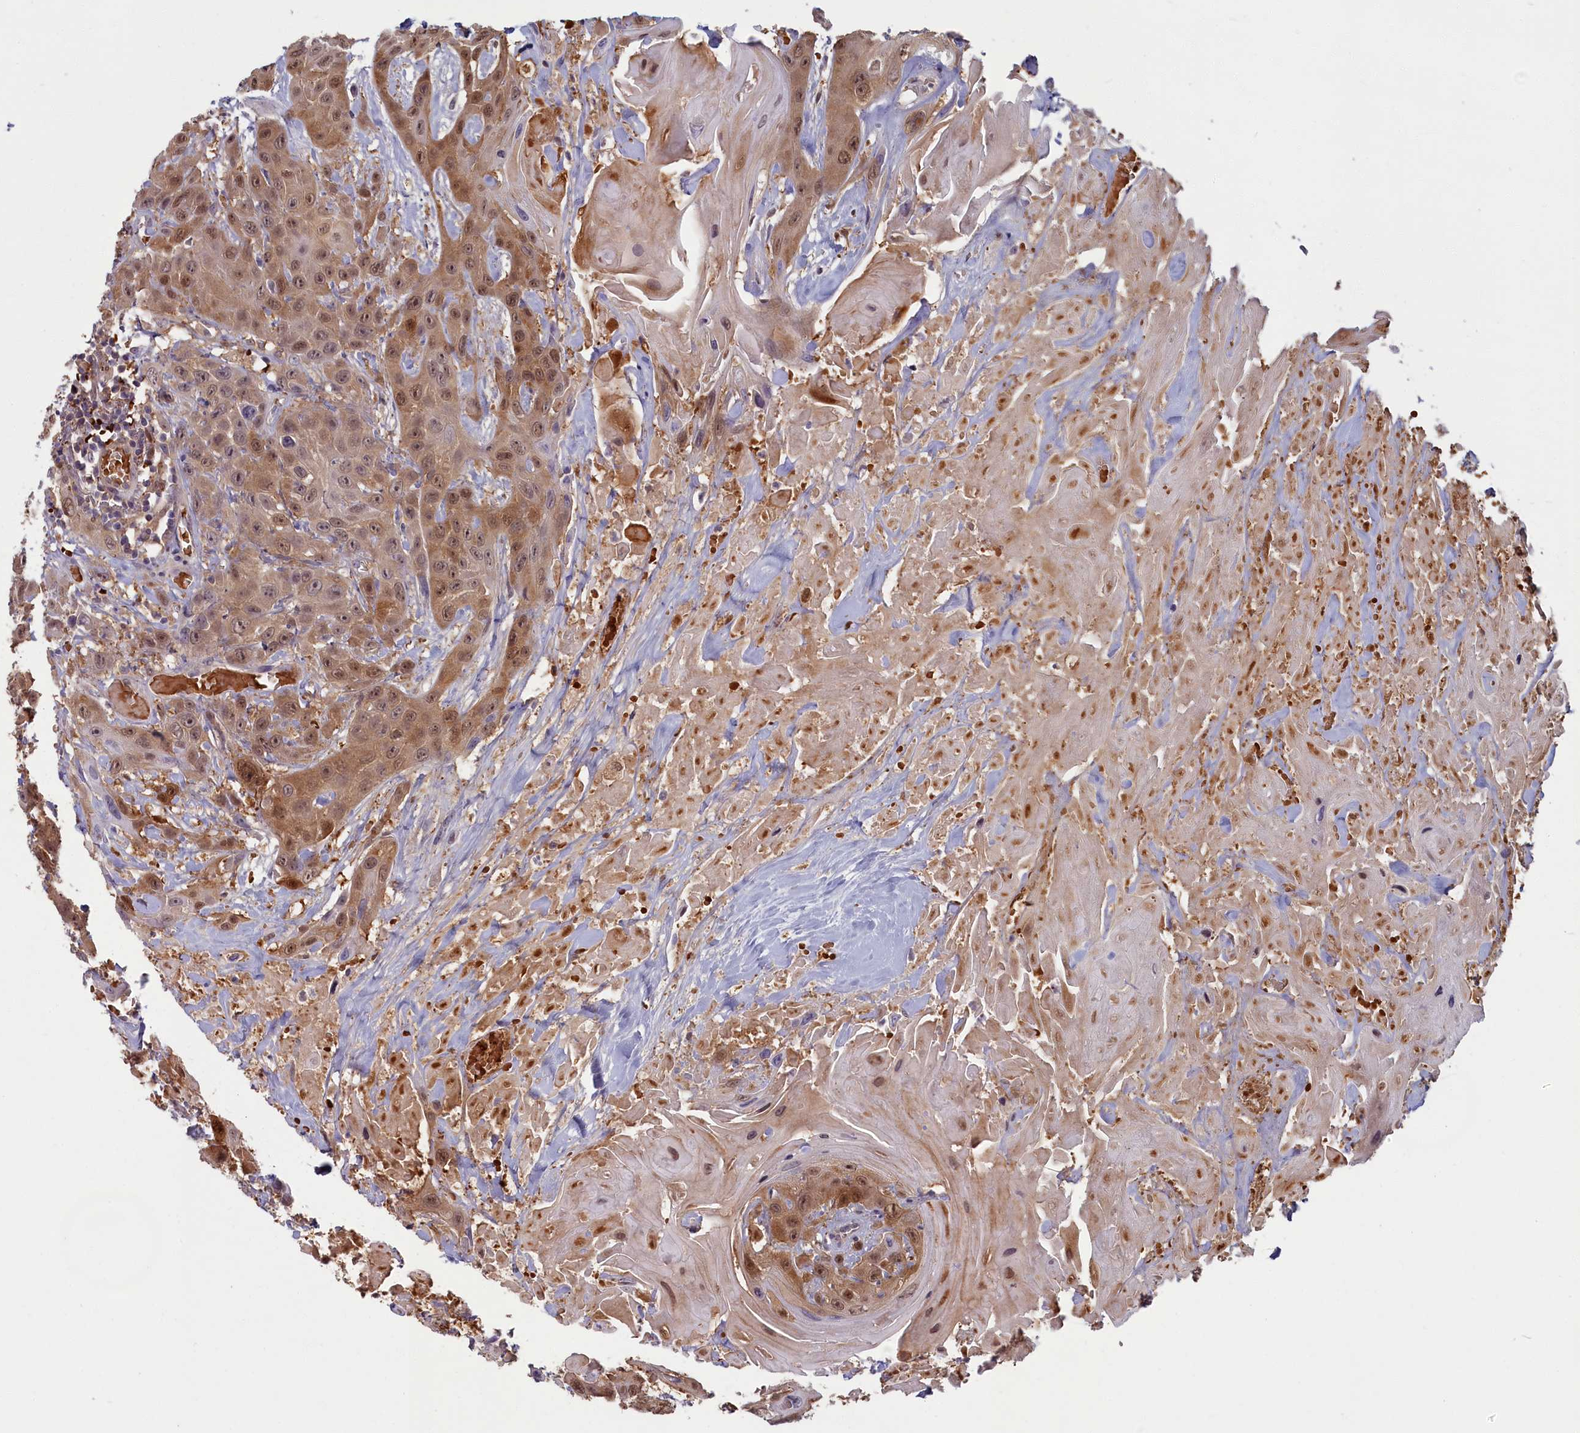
{"staining": {"intensity": "moderate", "quantity": ">75%", "location": "cytoplasmic/membranous,nuclear"}, "tissue": "head and neck cancer", "cell_type": "Tumor cells", "image_type": "cancer", "snomed": [{"axis": "morphology", "description": "Squamous cell carcinoma, NOS"}, {"axis": "topography", "description": "Head-Neck"}], "caption": "About >75% of tumor cells in human head and neck cancer display moderate cytoplasmic/membranous and nuclear protein staining as visualized by brown immunohistochemical staining.", "gene": "BLVRB", "patient": {"sex": "male", "age": 81}}